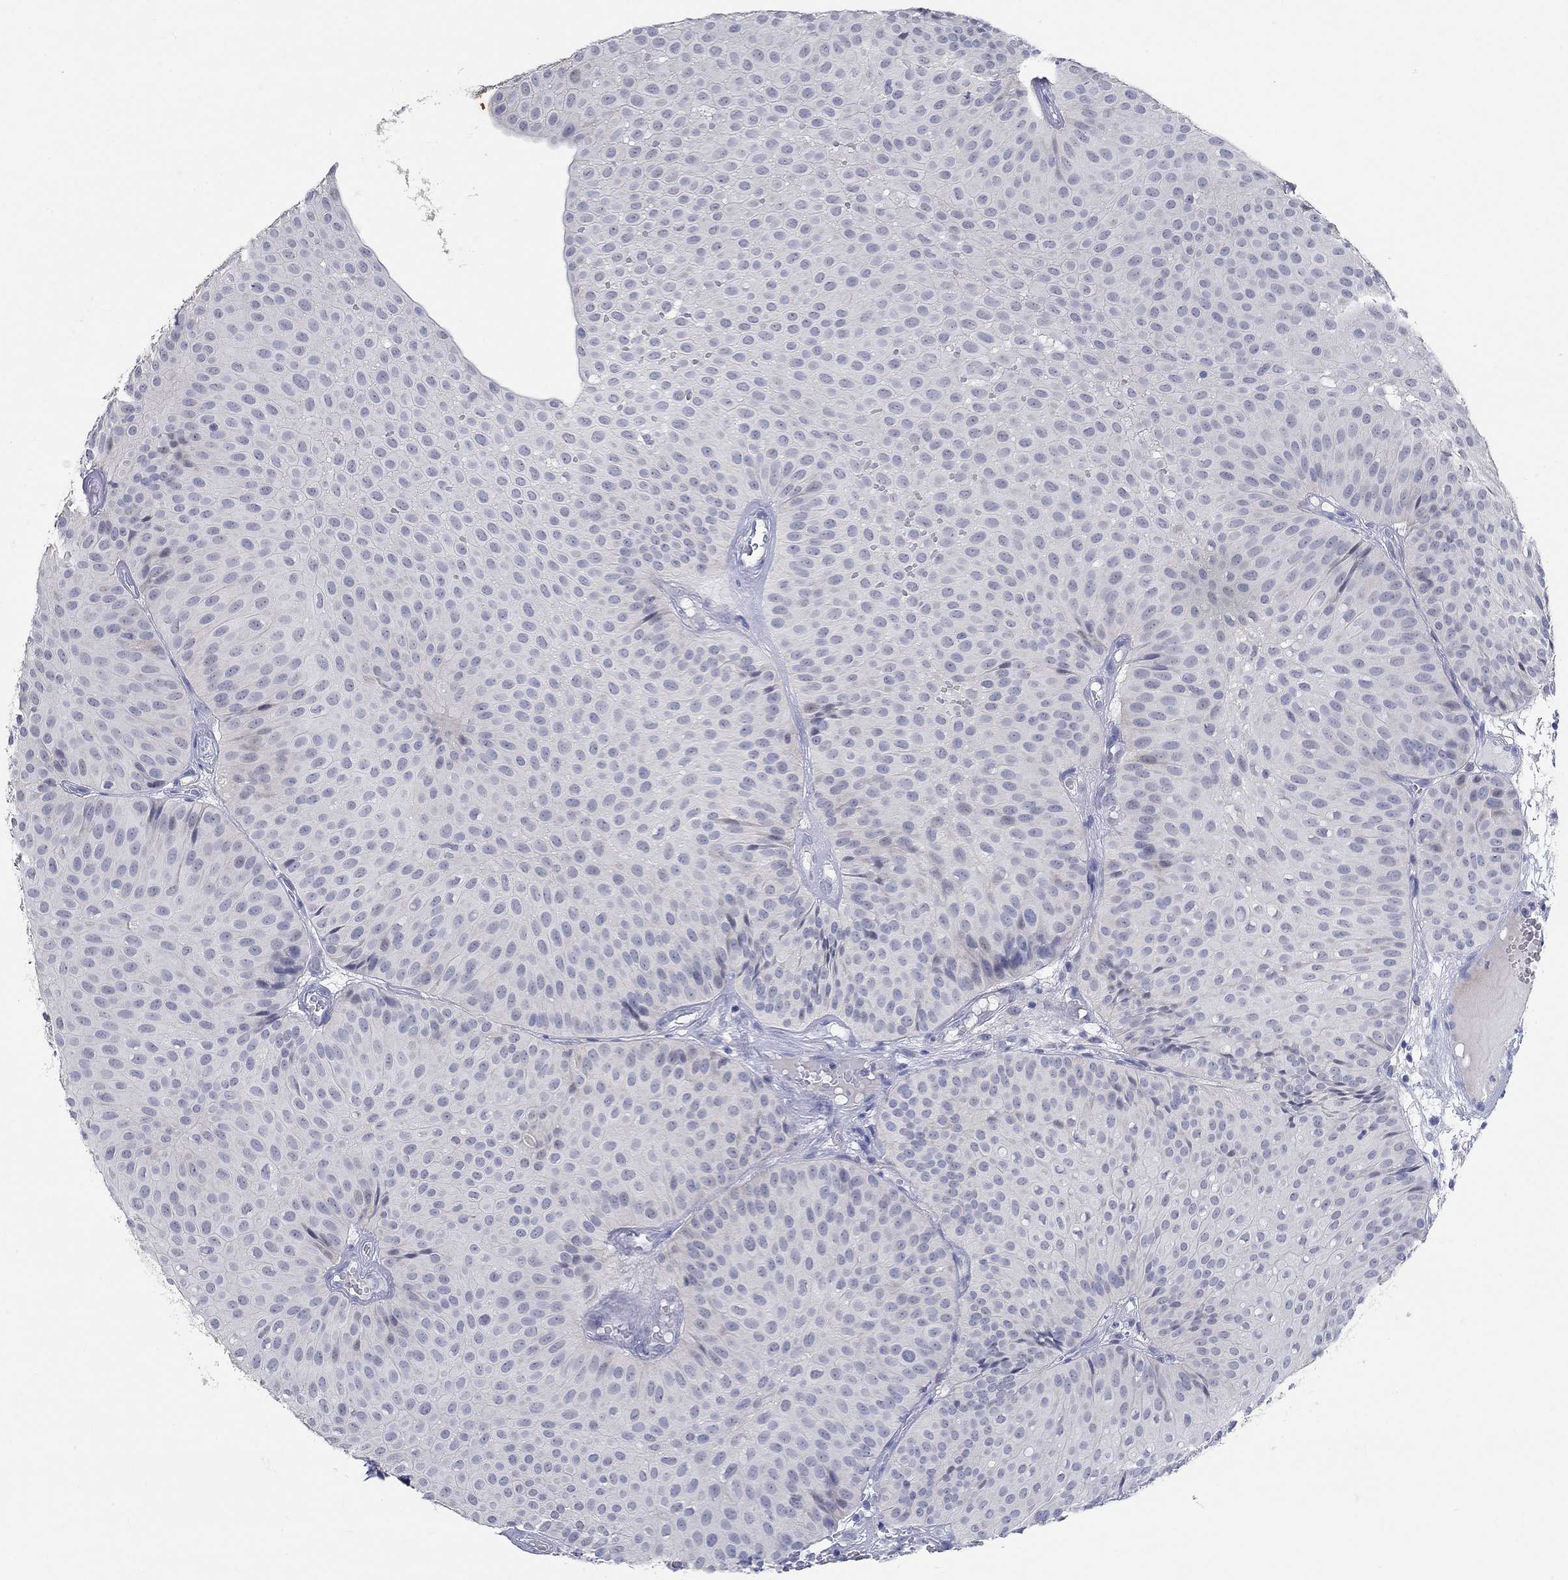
{"staining": {"intensity": "negative", "quantity": "none", "location": "none"}, "tissue": "urothelial cancer", "cell_type": "Tumor cells", "image_type": "cancer", "snomed": [{"axis": "morphology", "description": "Urothelial carcinoma, Low grade"}, {"axis": "topography", "description": "Urinary bladder"}], "caption": "DAB immunohistochemical staining of human low-grade urothelial carcinoma shows no significant positivity in tumor cells.", "gene": "GRIA3", "patient": {"sex": "male", "age": 64}}